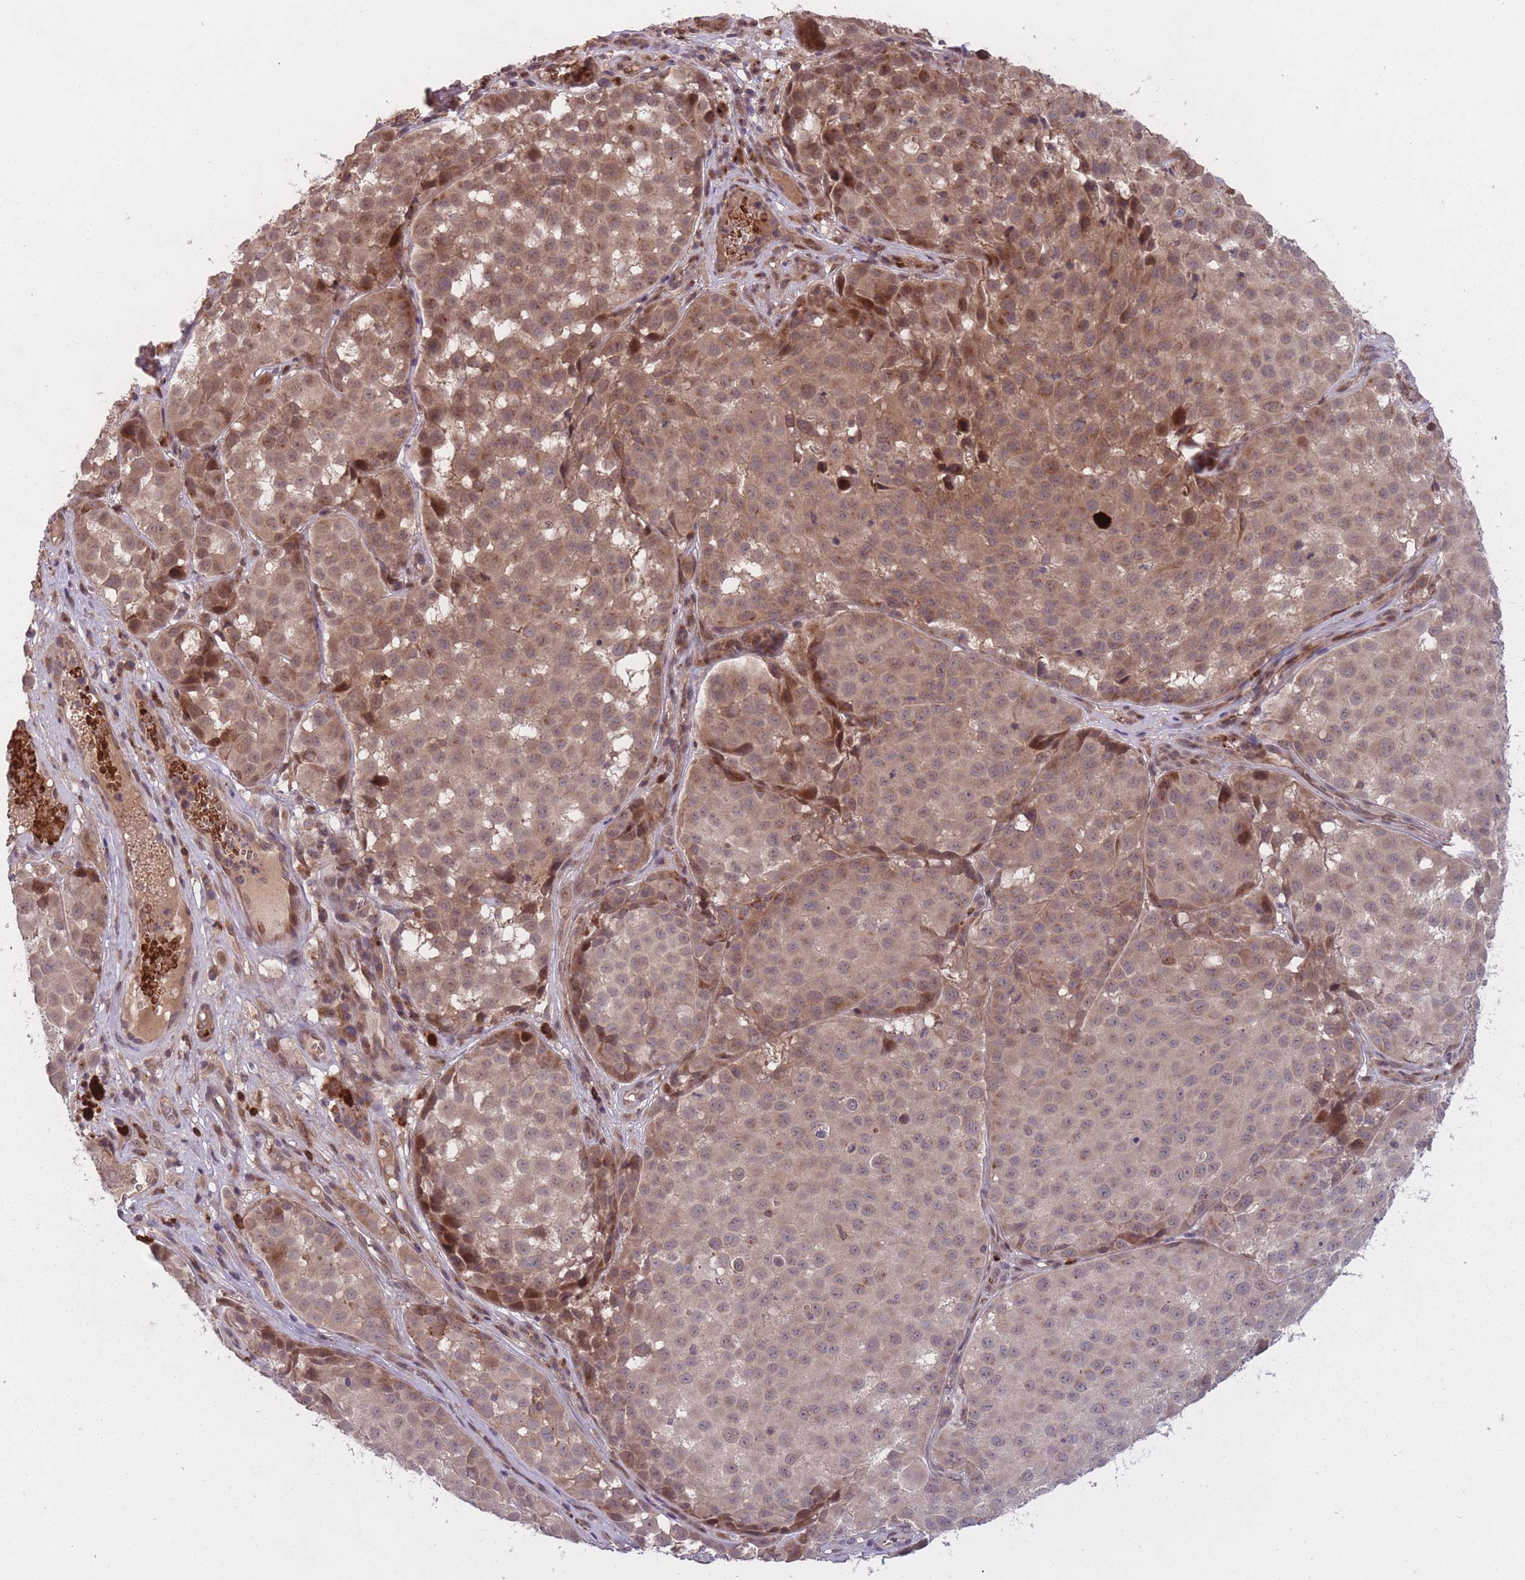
{"staining": {"intensity": "moderate", "quantity": "25%-75%", "location": "cytoplasmic/membranous"}, "tissue": "melanoma", "cell_type": "Tumor cells", "image_type": "cancer", "snomed": [{"axis": "morphology", "description": "Malignant melanoma, NOS"}, {"axis": "topography", "description": "Skin"}], "caption": "The image demonstrates staining of melanoma, revealing moderate cytoplasmic/membranous protein expression (brown color) within tumor cells.", "gene": "SECTM1", "patient": {"sex": "male", "age": 64}}